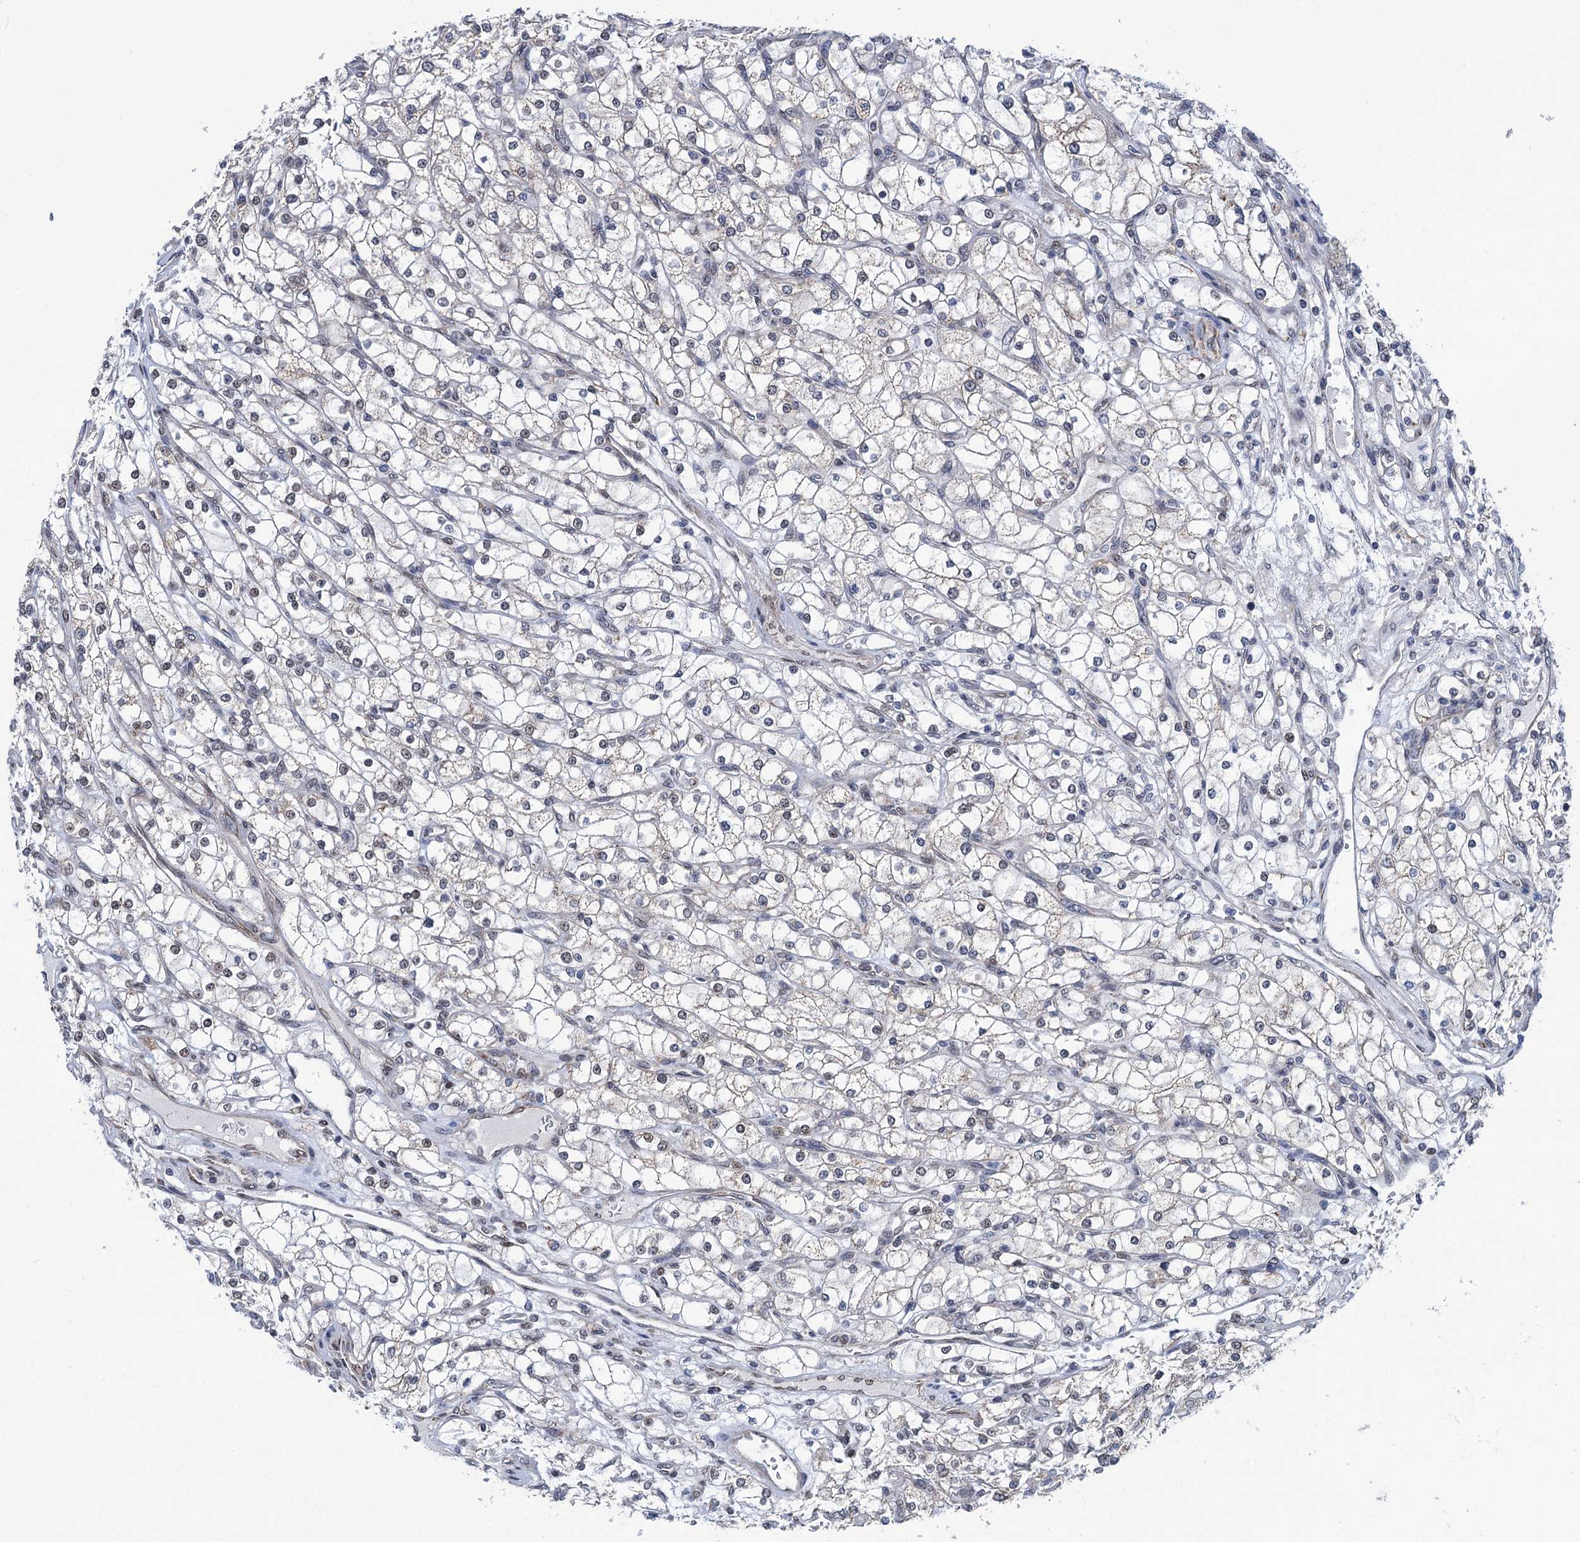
{"staining": {"intensity": "weak", "quantity": "<25%", "location": "nuclear"}, "tissue": "renal cancer", "cell_type": "Tumor cells", "image_type": "cancer", "snomed": [{"axis": "morphology", "description": "Adenocarcinoma, NOS"}, {"axis": "topography", "description": "Kidney"}], "caption": "Tumor cells are negative for protein expression in human renal adenocarcinoma.", "gene": "MORN3", "patient": {"sex": "male", "age": 80}}